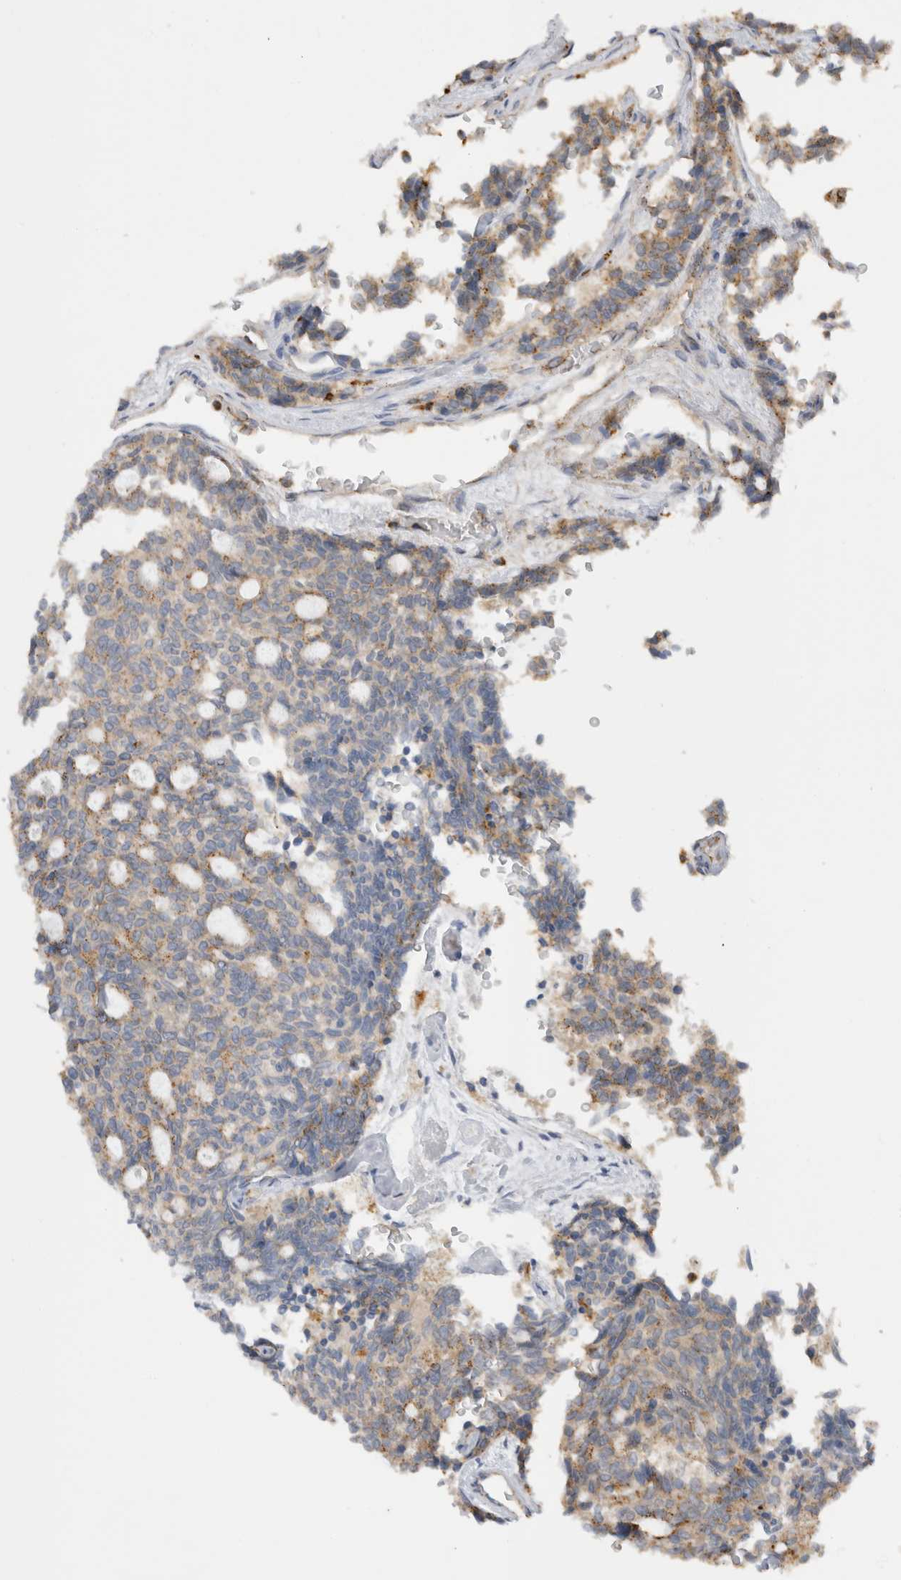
{"staining": {"intensity": "weak", "quantity": ">75%", "location": "cytoplasmic/membranous"}, "tissue": "carcinoid", "cell_type": "Tumor cells", "image_type": "cancer", "snomed": [{"axis": "morphology", "description": "Carcinoid, malignant, NOS"}, {"axis": "topography", "description": "Pancreas"}], "caption": "Tumor cells show low levels of weak cytoplasmic/membranous expression in about >75% of cells in human carcinoid (malignant).", "gene": "GNS", "patient": {"sex": "female", "age": 54}}